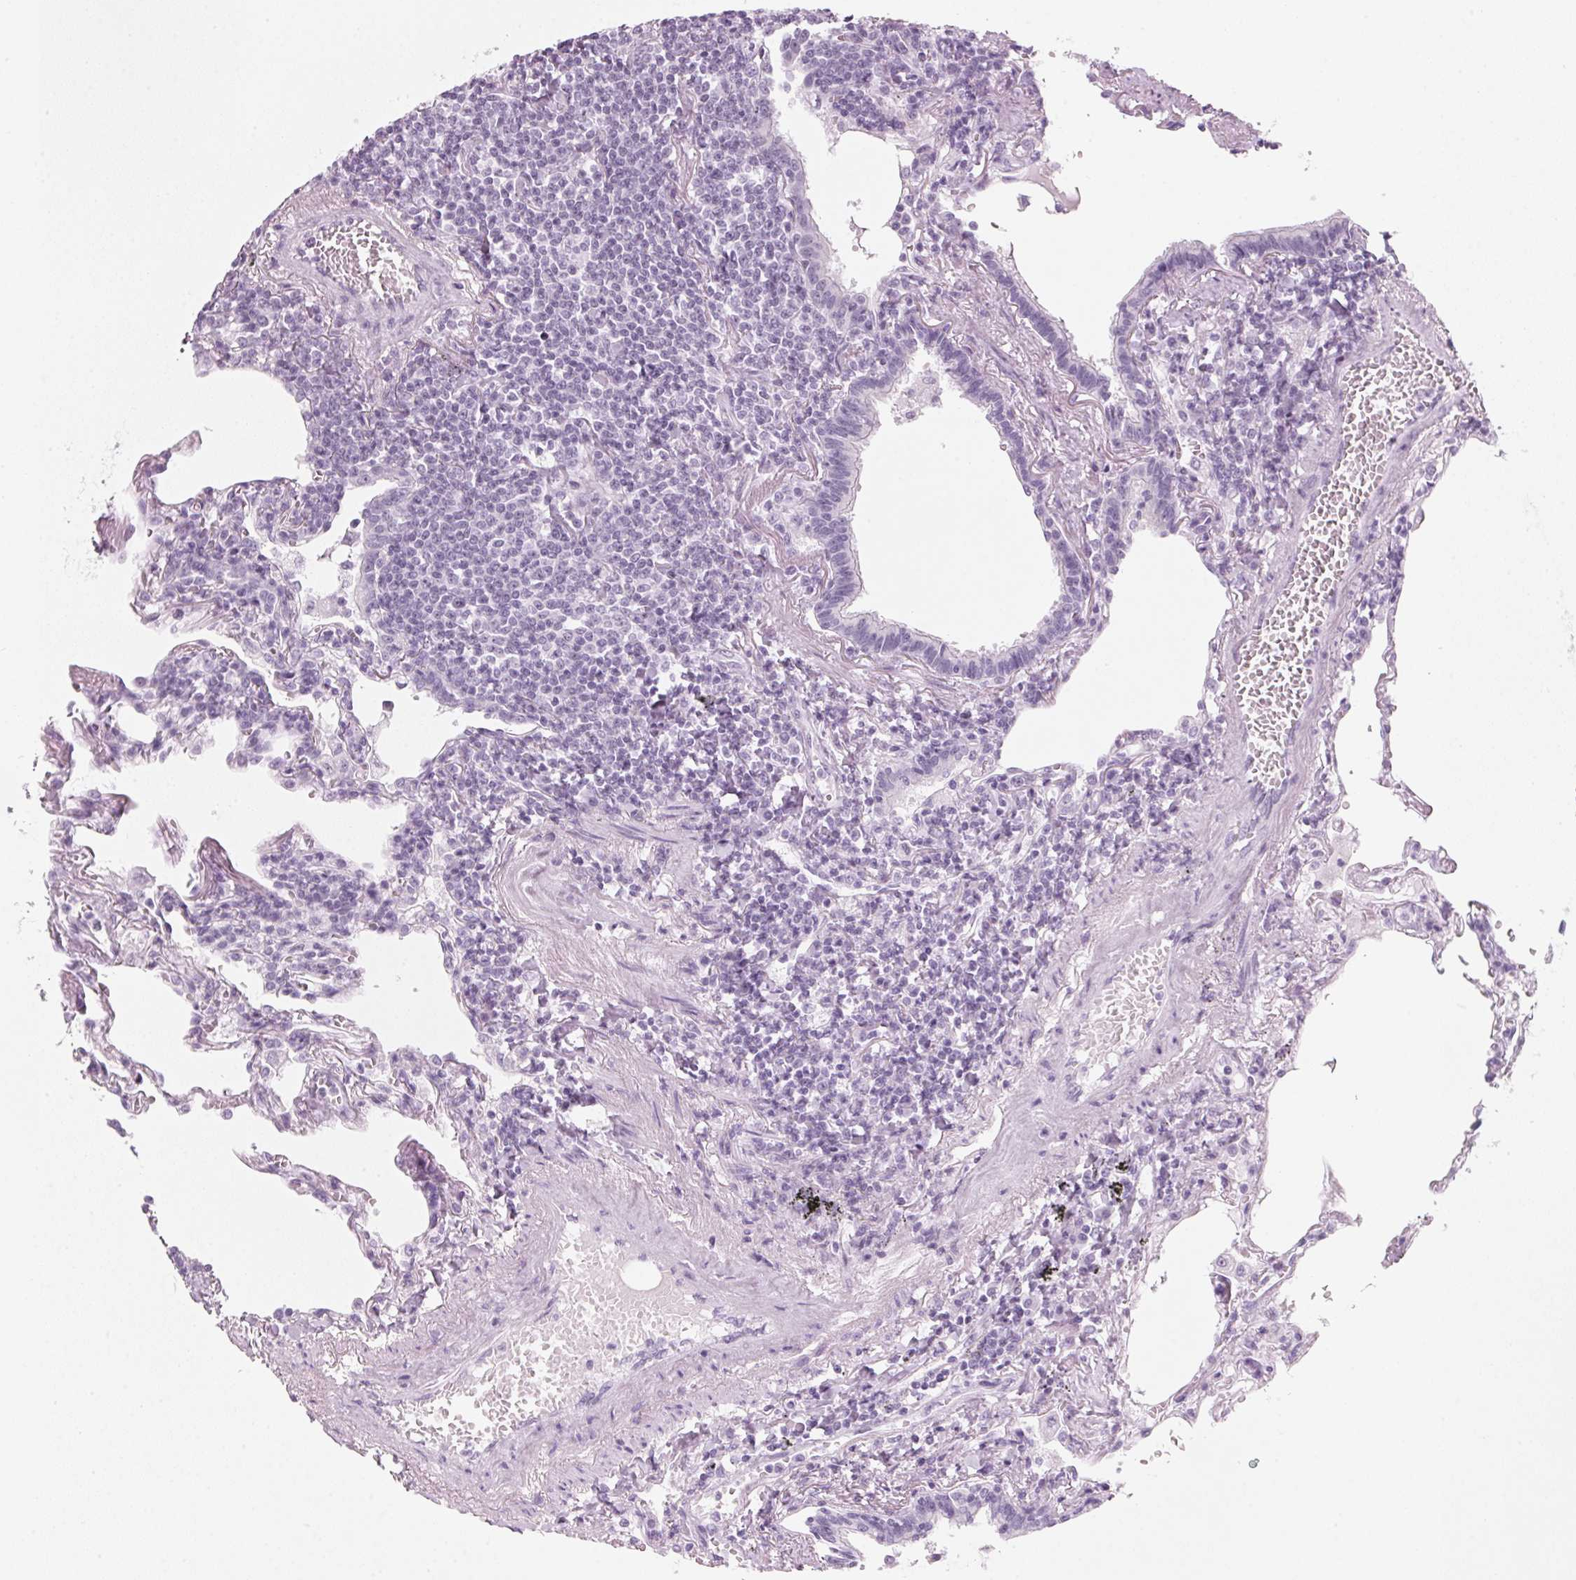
{"staining": {"intensity": "negative", "quantity": "none", "location": "none"}, "tissue": "lymphoma", "cell_type": "Tumor cells", "image_type": "cancer", "snomed": [{"axis": "morphology", "description": "Malignant lymphoma, non-Hodgkin's type, Low grade"}, {"axis": "topography", "description": "Lung"}], "caption": "Tumor cells are negative for brown protein staining in malignant lymphoma, non-Hodgkin's type (low-grade).", "gene": "DNTTIP2", "patient": {"sex": "female", "age": 71}}